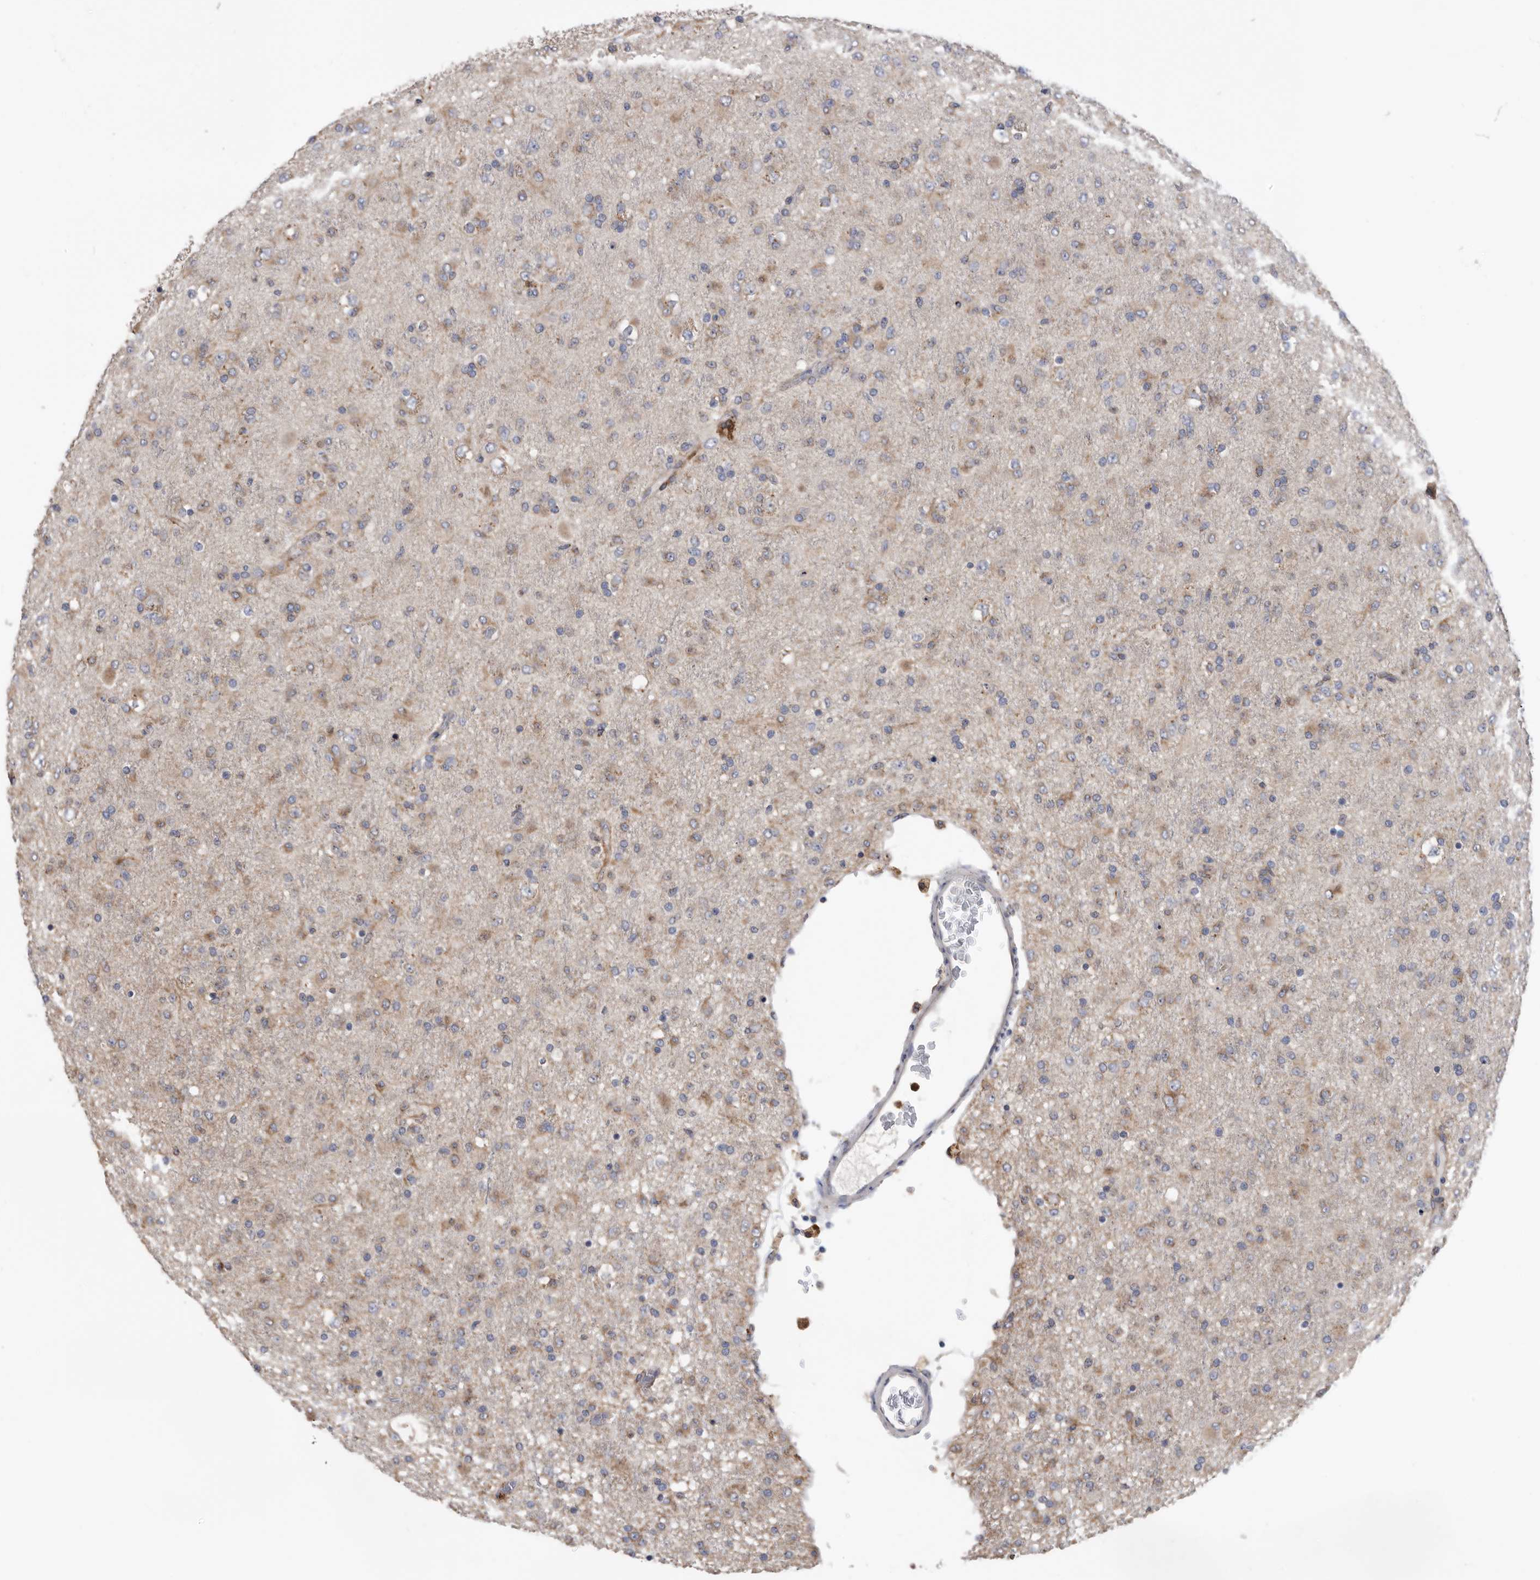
{"staining": {"intensity": "weak", "quantity": "25%-75%", "location": "cytoplasmic/membranous"}, "tissue": "glioma", "cell_type": "Tumor cells", "image_type": "cancer", "snomed": [{"axis": "morphology", "description": "Glioma, malignant, Low grade"}, {"axis": "topography", "description": "Brain"}], "caption": "A brown stain shows weak cytoplasmic/membranous positivity of a protein in human malignant low-grade glioma tumor cells.", "gene": "CRISPLD2", "patient": {"sex": "male", "age": 65}}